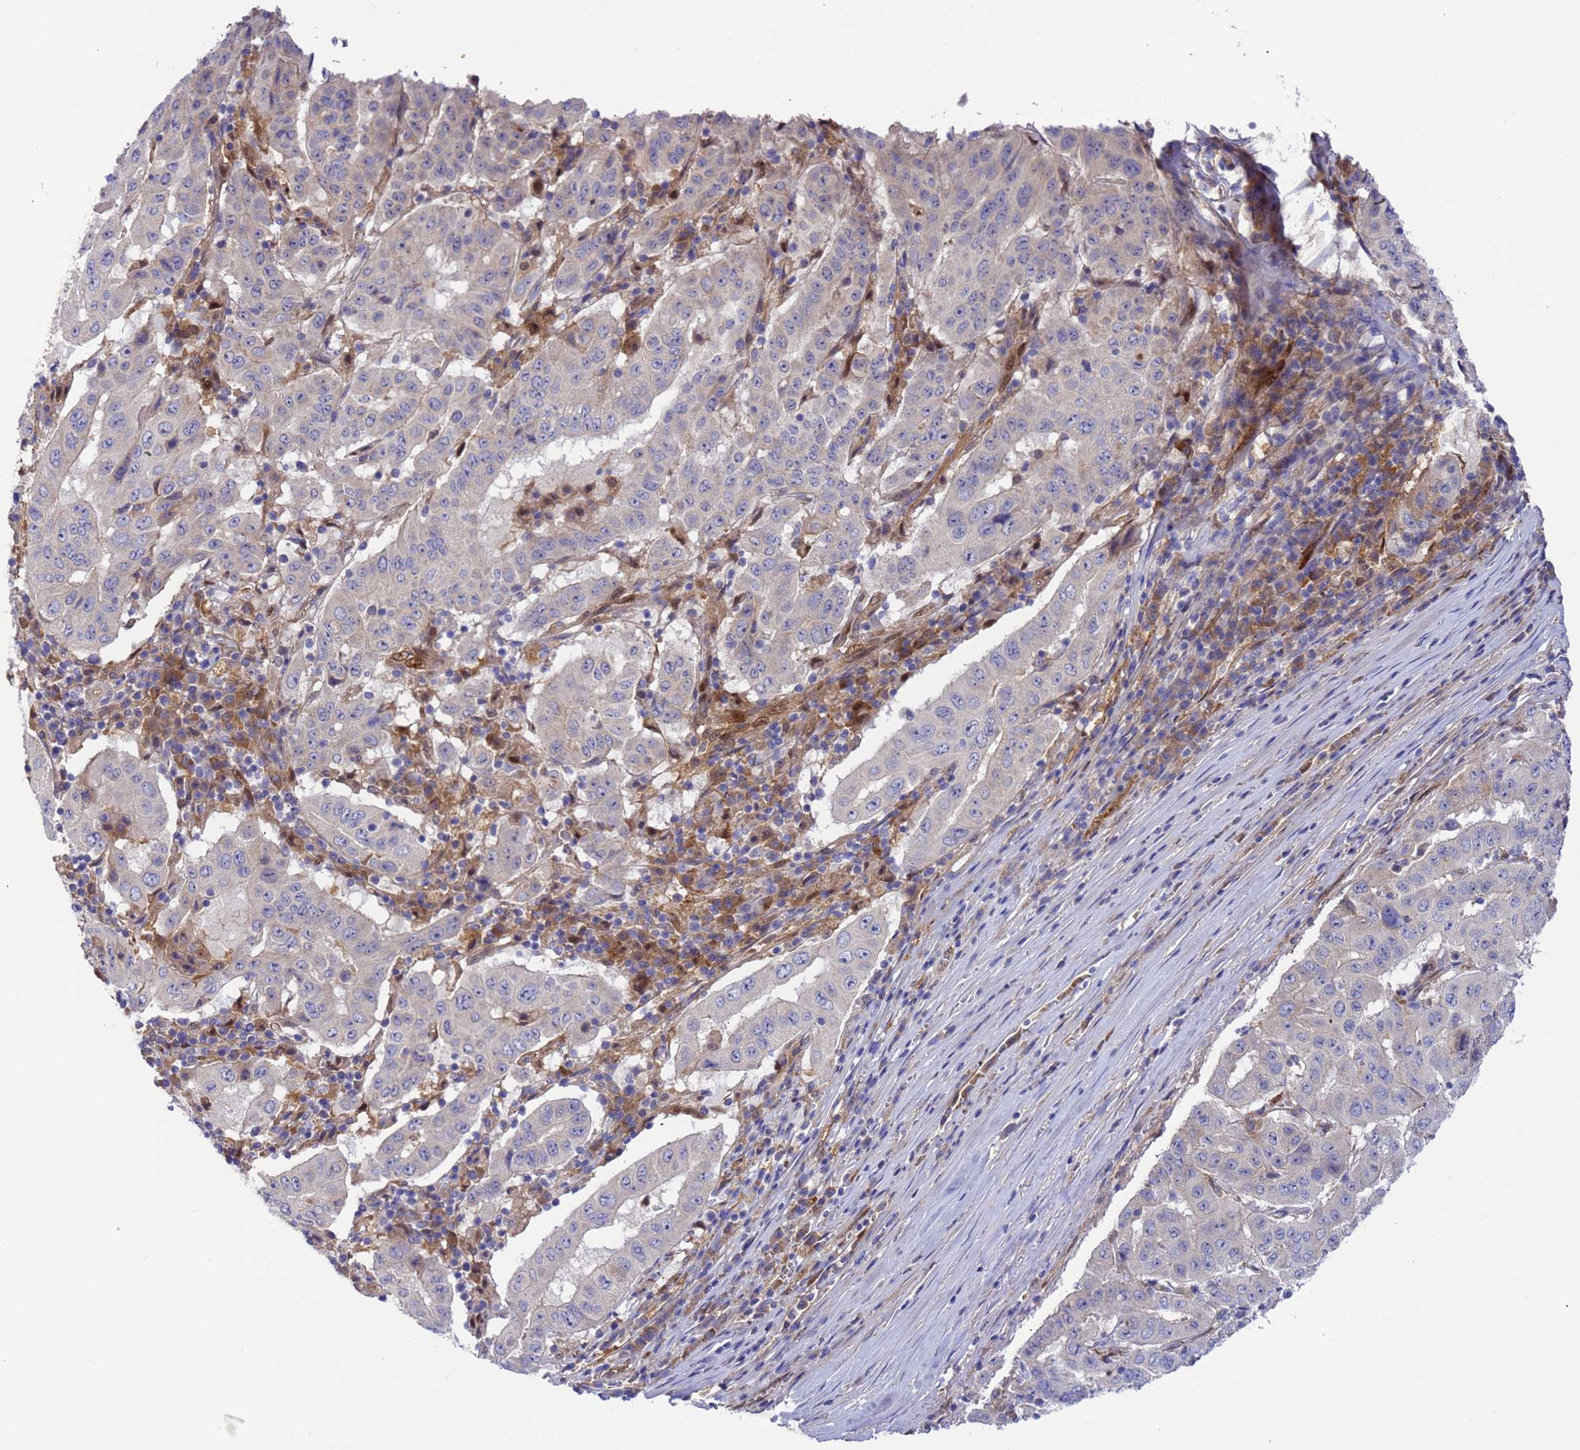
{"staining": {"intensity": "negative", "quantity": "none", "location": "none"}, "tissue": "pancreatic cancer", "cell_type": "Tumor cells", "image_type": "cancer", "snomed": [{"axis": "morphology", "description": "Adenocarcinoma, NOS"}, {"axis": "topography", "description": "Pancreas"}], "caption": "IHC of human pancreatic cancer shows no positivity in tumor cells. Brightfield microscopy of immunohistochemistry (IHC) stained with DAB (brown) and hematoxylin (blue), captured at high magnification.", "gene": "FOXRED1", "patient": {"sex": "male", "age": 63}}